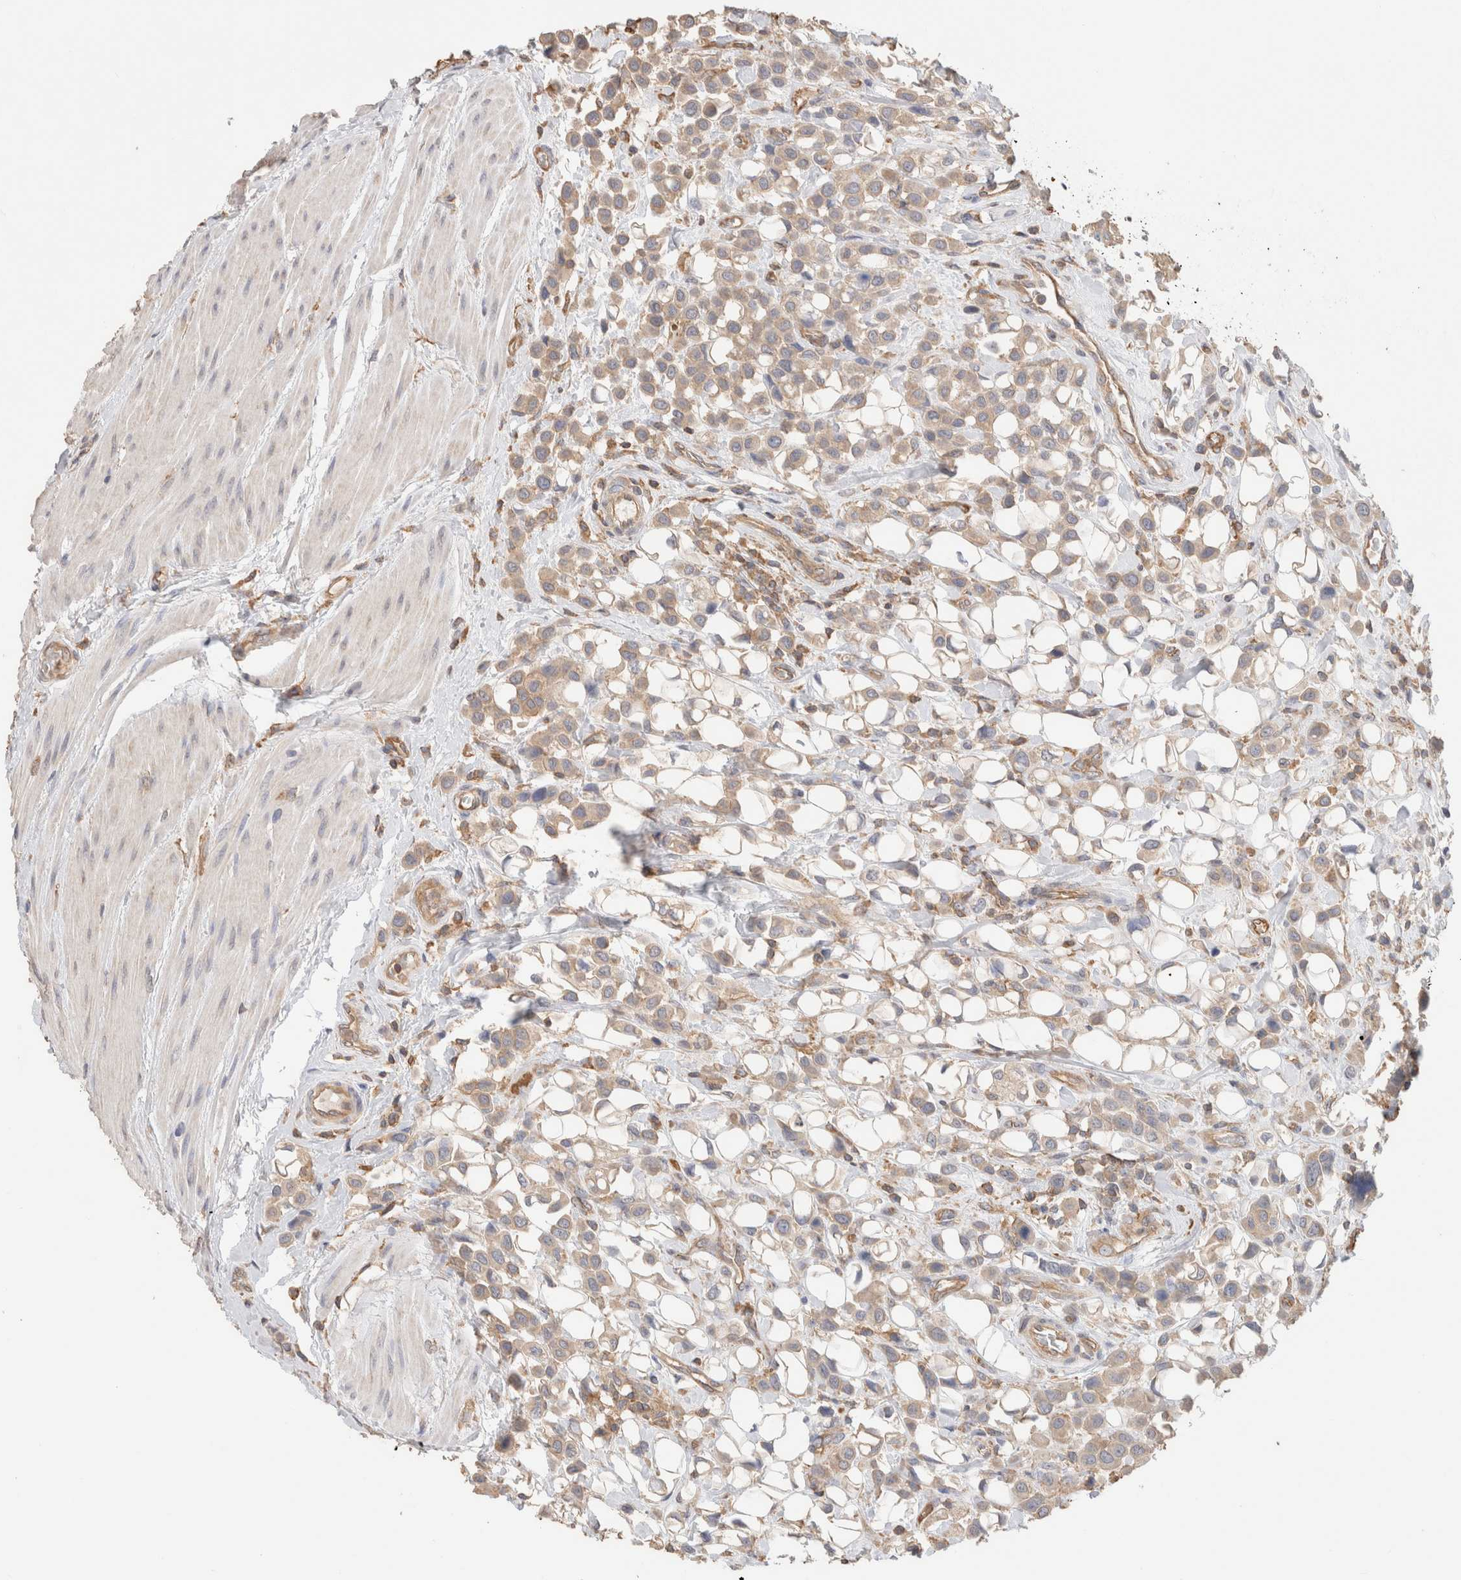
{"staining": {"intensity": "weak", "quantity": ">75%", "location": "cytoplasmic/membranous"}, "tissue": "urothelial cancer", "cell_type": "Tumor cells", "image_type": "cancer", "snomed": [{"axis": "morphology", "description": "Urothelial carcinoma, High grade"}, {"axis": "topography", "description": "Urinary bladder"}], "caption": "Protein expression analysis of urothelial carcinoma (high-grade) demonstrates weak cytoplasmic/membranous expression in about >75% of tumor cells.", "gene": "CFAP418", "patient": {"sex": "male", "age": 50}}